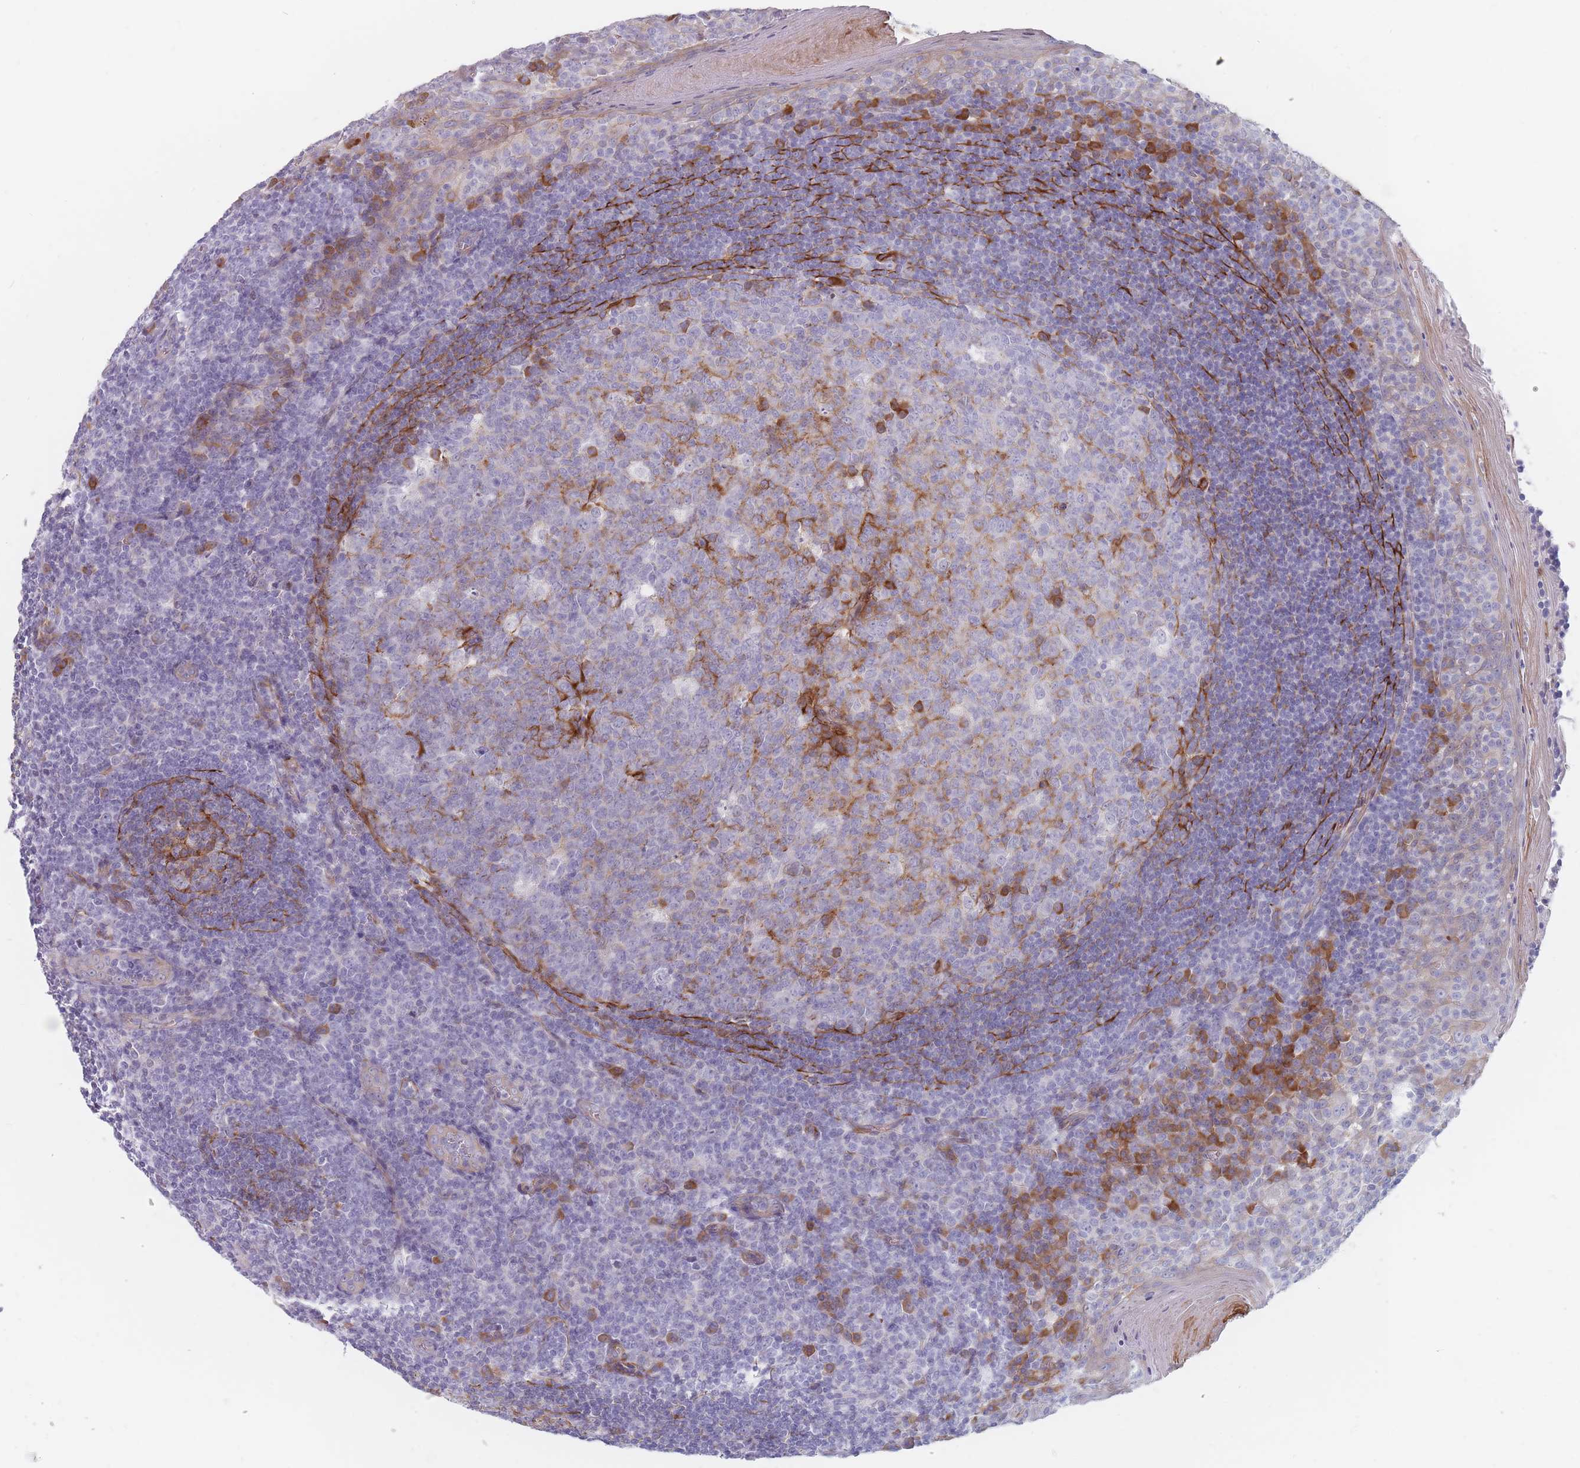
{"staining": {"intensity": "strong", "quantity": "<25%", "location": "cytoplasmic/membranous"}, "tissue": "tonsil", "cell_type": "Germinal center cells", "image_type": "normal", "snomed": [{"axis": "morphology", "description": "Normal tissue, NOS"}, {"axis": "topography", "description": "Tonsil"}], "caption": "Human tonsil stained with a brown dye displays strong cytoplasmic/membranous positive staining in about <25% of germinal center cells.", "gene": "ERBIN", "patient": {"sex": "male", "age": 27}}